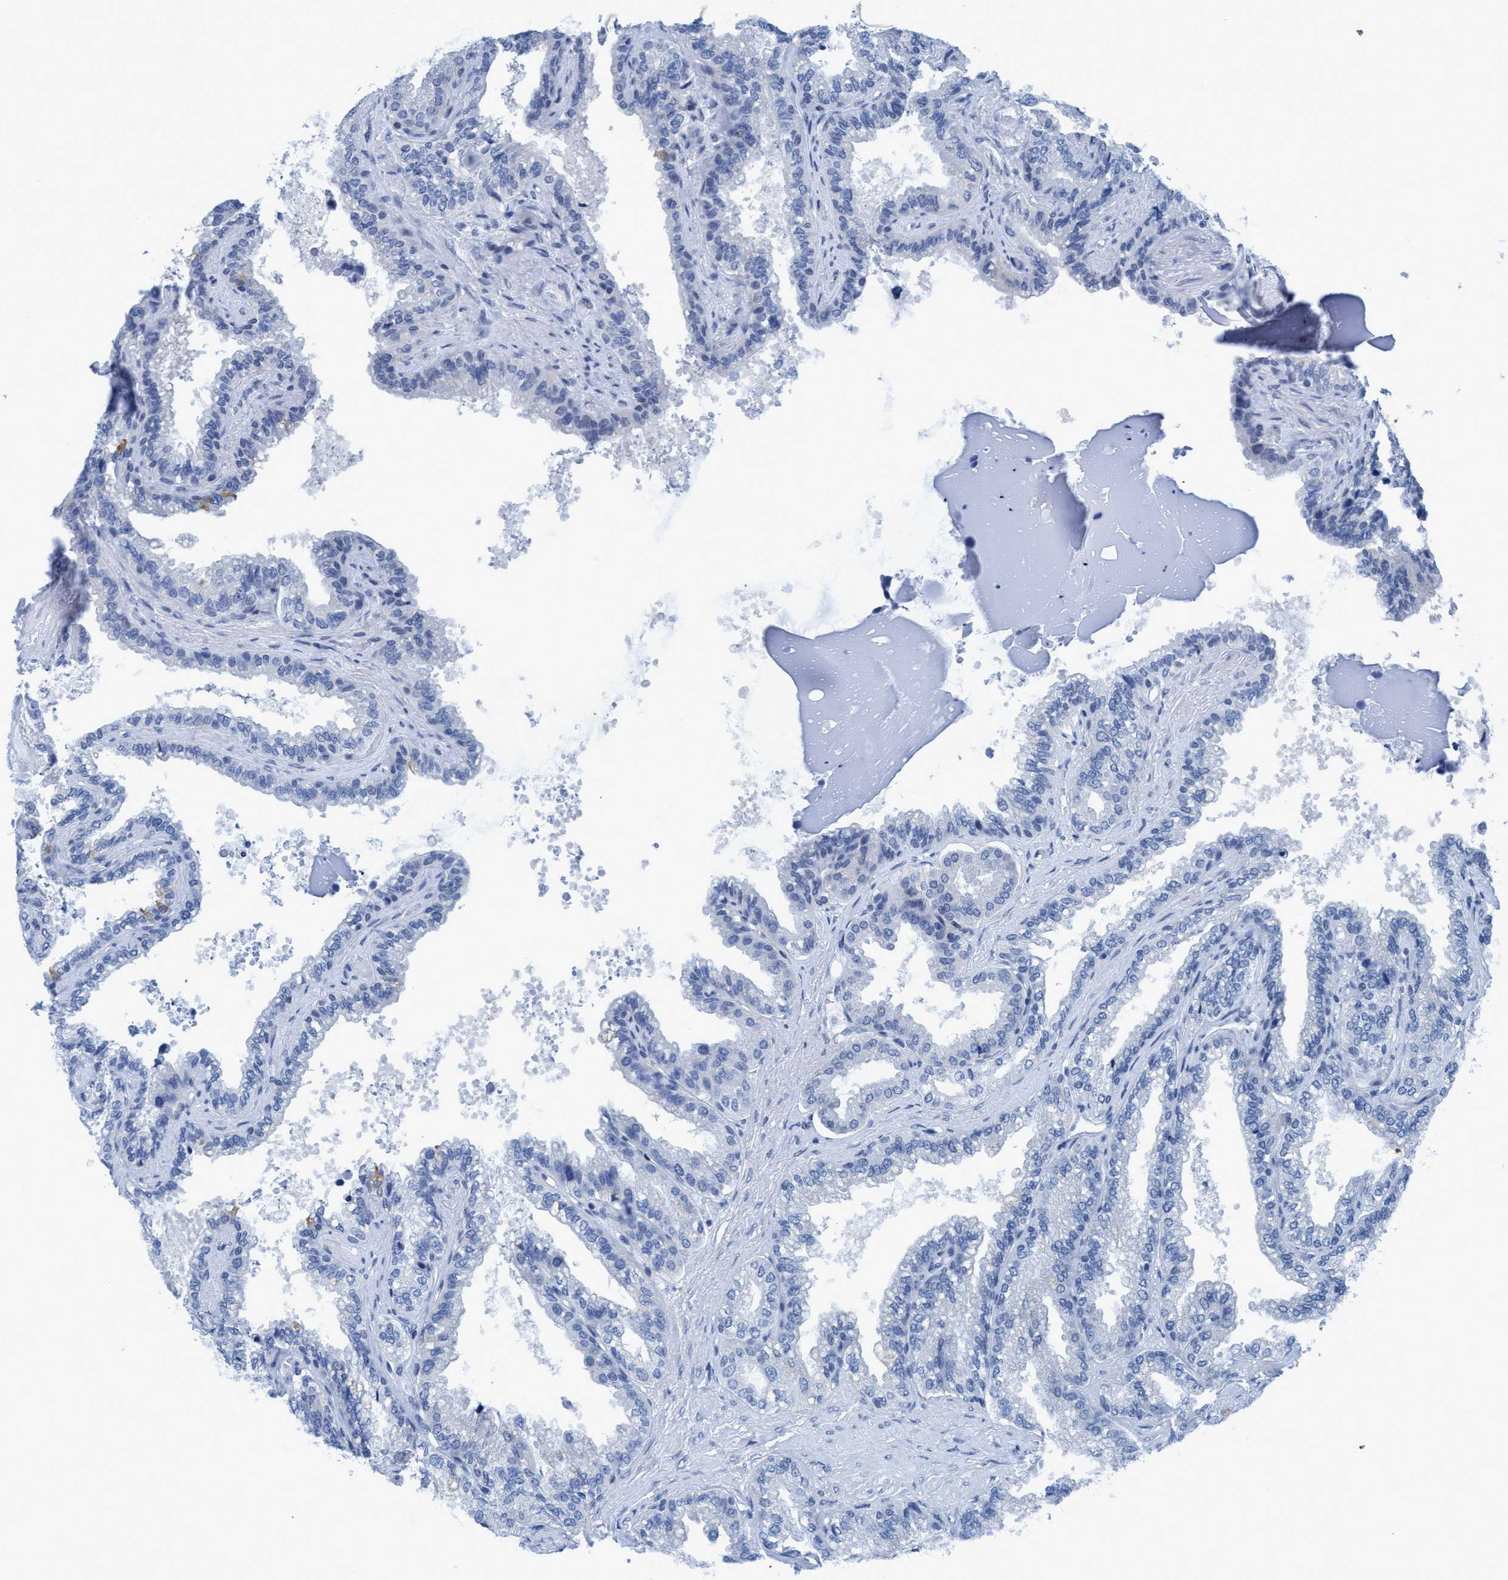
{"staining": {"intensity": "negative", "quantity": "none", "location": "none"}, "tissue": "seminal vesicle", "cell_type": "Glandular cells", "image_type": "normal", "snomed": [{"axis": "morphology", "description": "Normal tissue, NOS"}, {"axis": "topography", "description": "Seminal veicle"}], "caption": "IHC of benign human seminal vesicle demonstrates no positivity in glandular cells. (Brightfield microscopy of DAB (3,3'-diaminobenzidine) IHC at high magnification).", "gene": "DNAI1", "patient": {"sex": "male", "age": 46}}